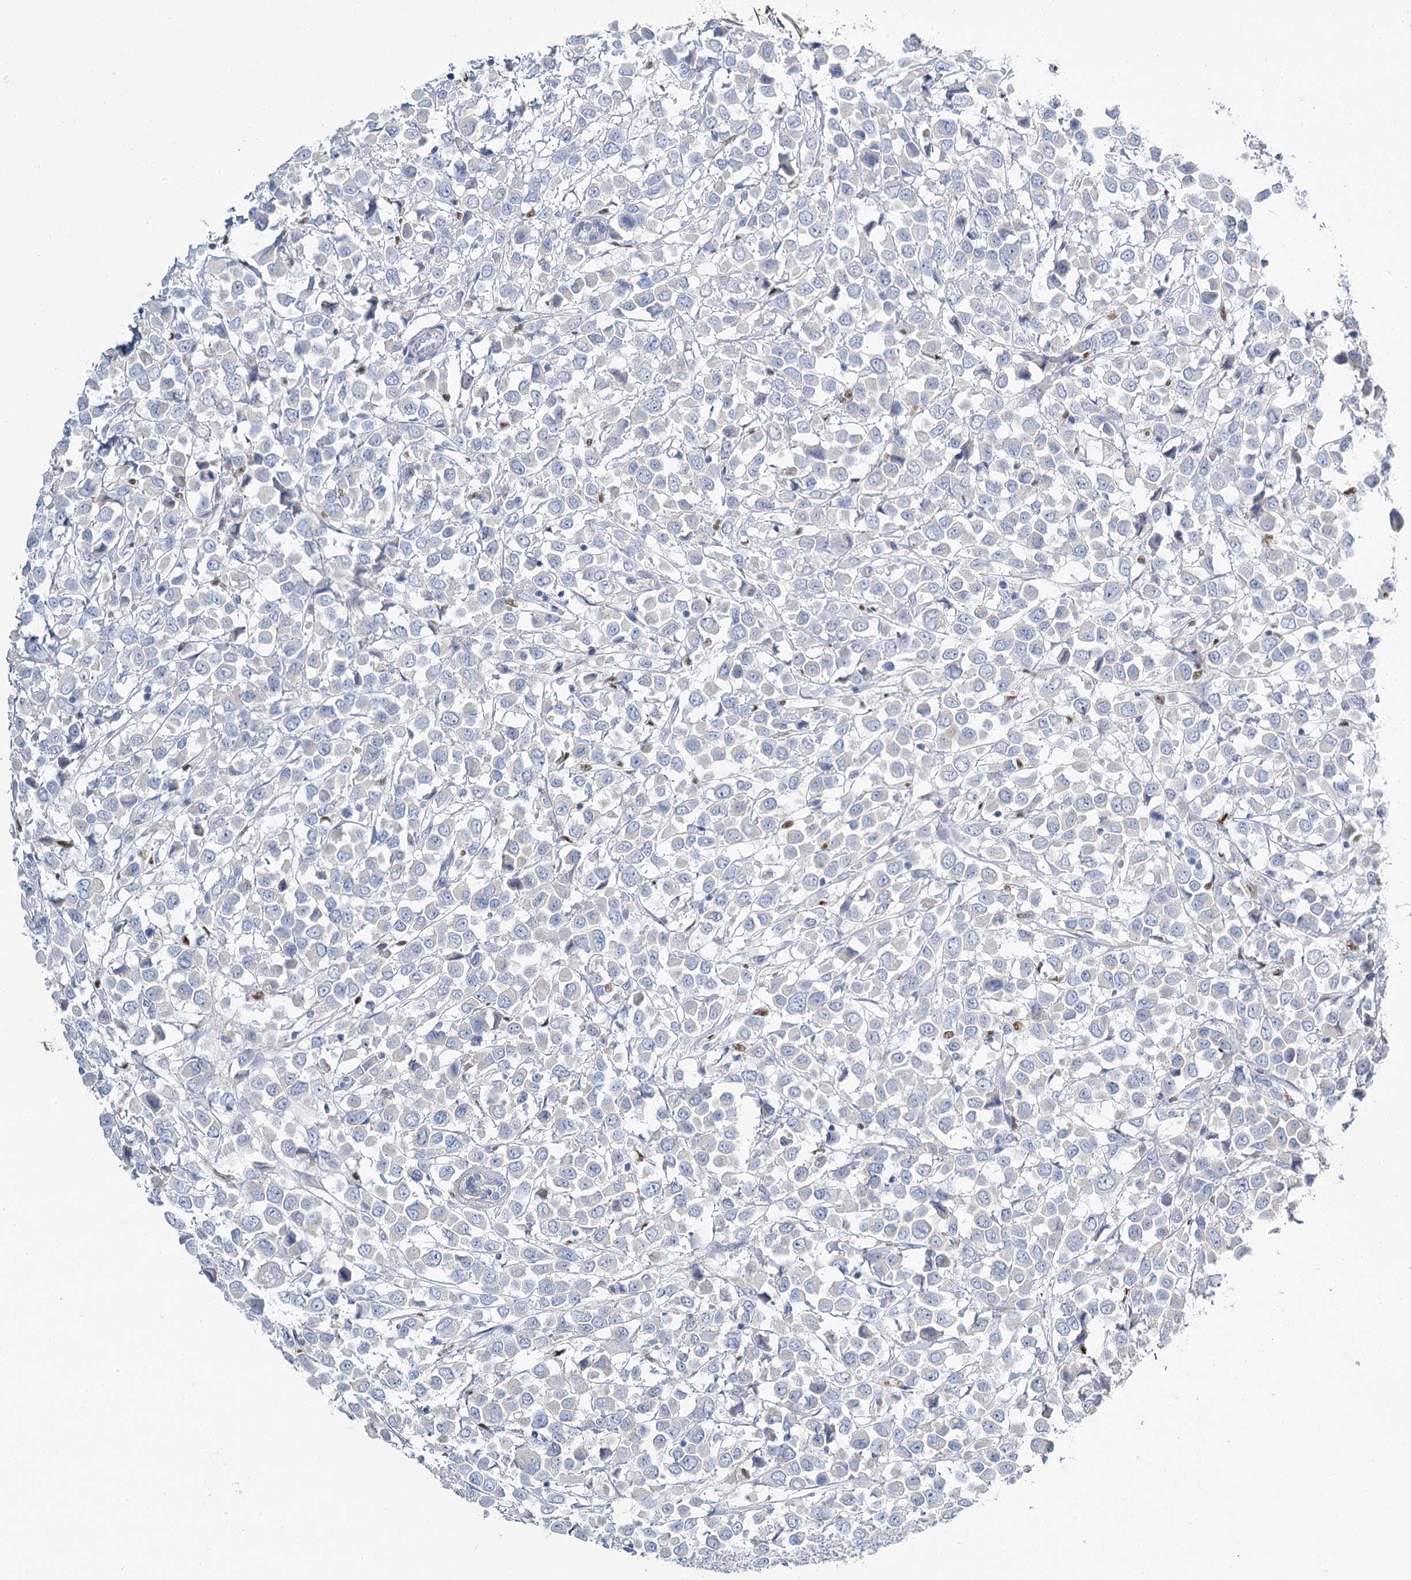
{"staining": {"intensity": "negative", "quantity": "none", "location": "none"}, "tissue": "breast cancer", "cell_type": "Tumor cells", "image_type": "cancer", "snomed": [{"axis": "morphology", "description": "Duct carcinoma"}, {"axis": "topography", "description": "Breast"}], "caption": "This photomicrograph is of breast cancer (infiltrating ductal carcinoma) stained with IHC to label a protein in brown with the nuclei are counter-stained blue. There is no positivity in tumor cells. (Brightfield microscopy of DAB immunohistochemistry at high magnification).", "gene": "IGSF3", "patient": {"sex": "female", "age": 61}}